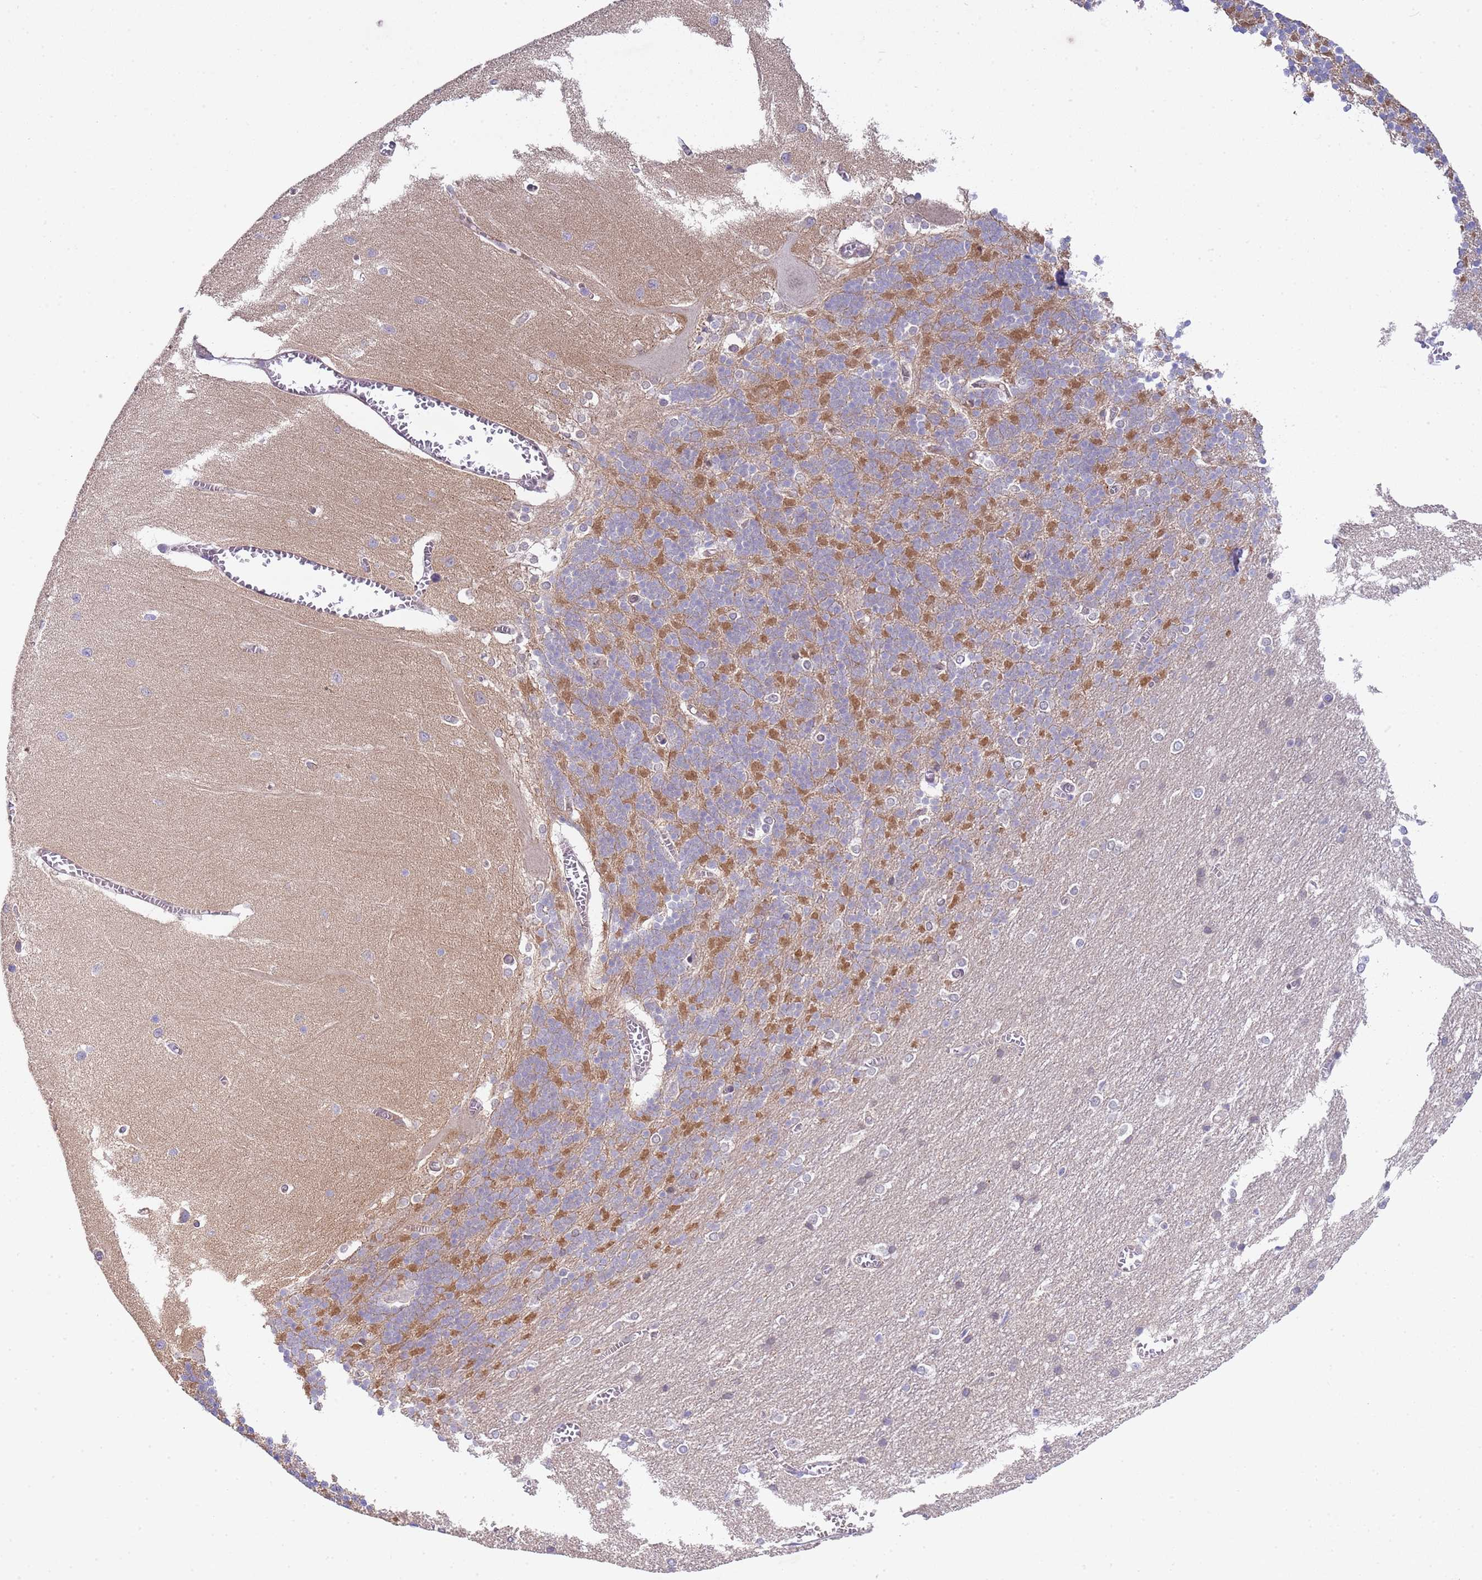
{"staining": {"intensity": "moderate", "quantity": "25%-75%", "location": "cytoplasmic/membranous"}, "tissue": "cerebellum", "cell_type": "Cells in granular layer", "image_type": "normal", "snomed": [{"axis": "morphology", "description": "Normal tissue, NOS"}, {"axis": "topography", "description": "Cerebellum"}], "caption": "A medium amount of moderate cytoplasmic/membranous expression is appreciated in approximately 25%-75% of cells in granular layer in normal cerebellum. (DAB IHC with brightfield microscopy, high magnification).", "gene": "TRMT10A", "patient": {"sex": "male", "age": 37}}